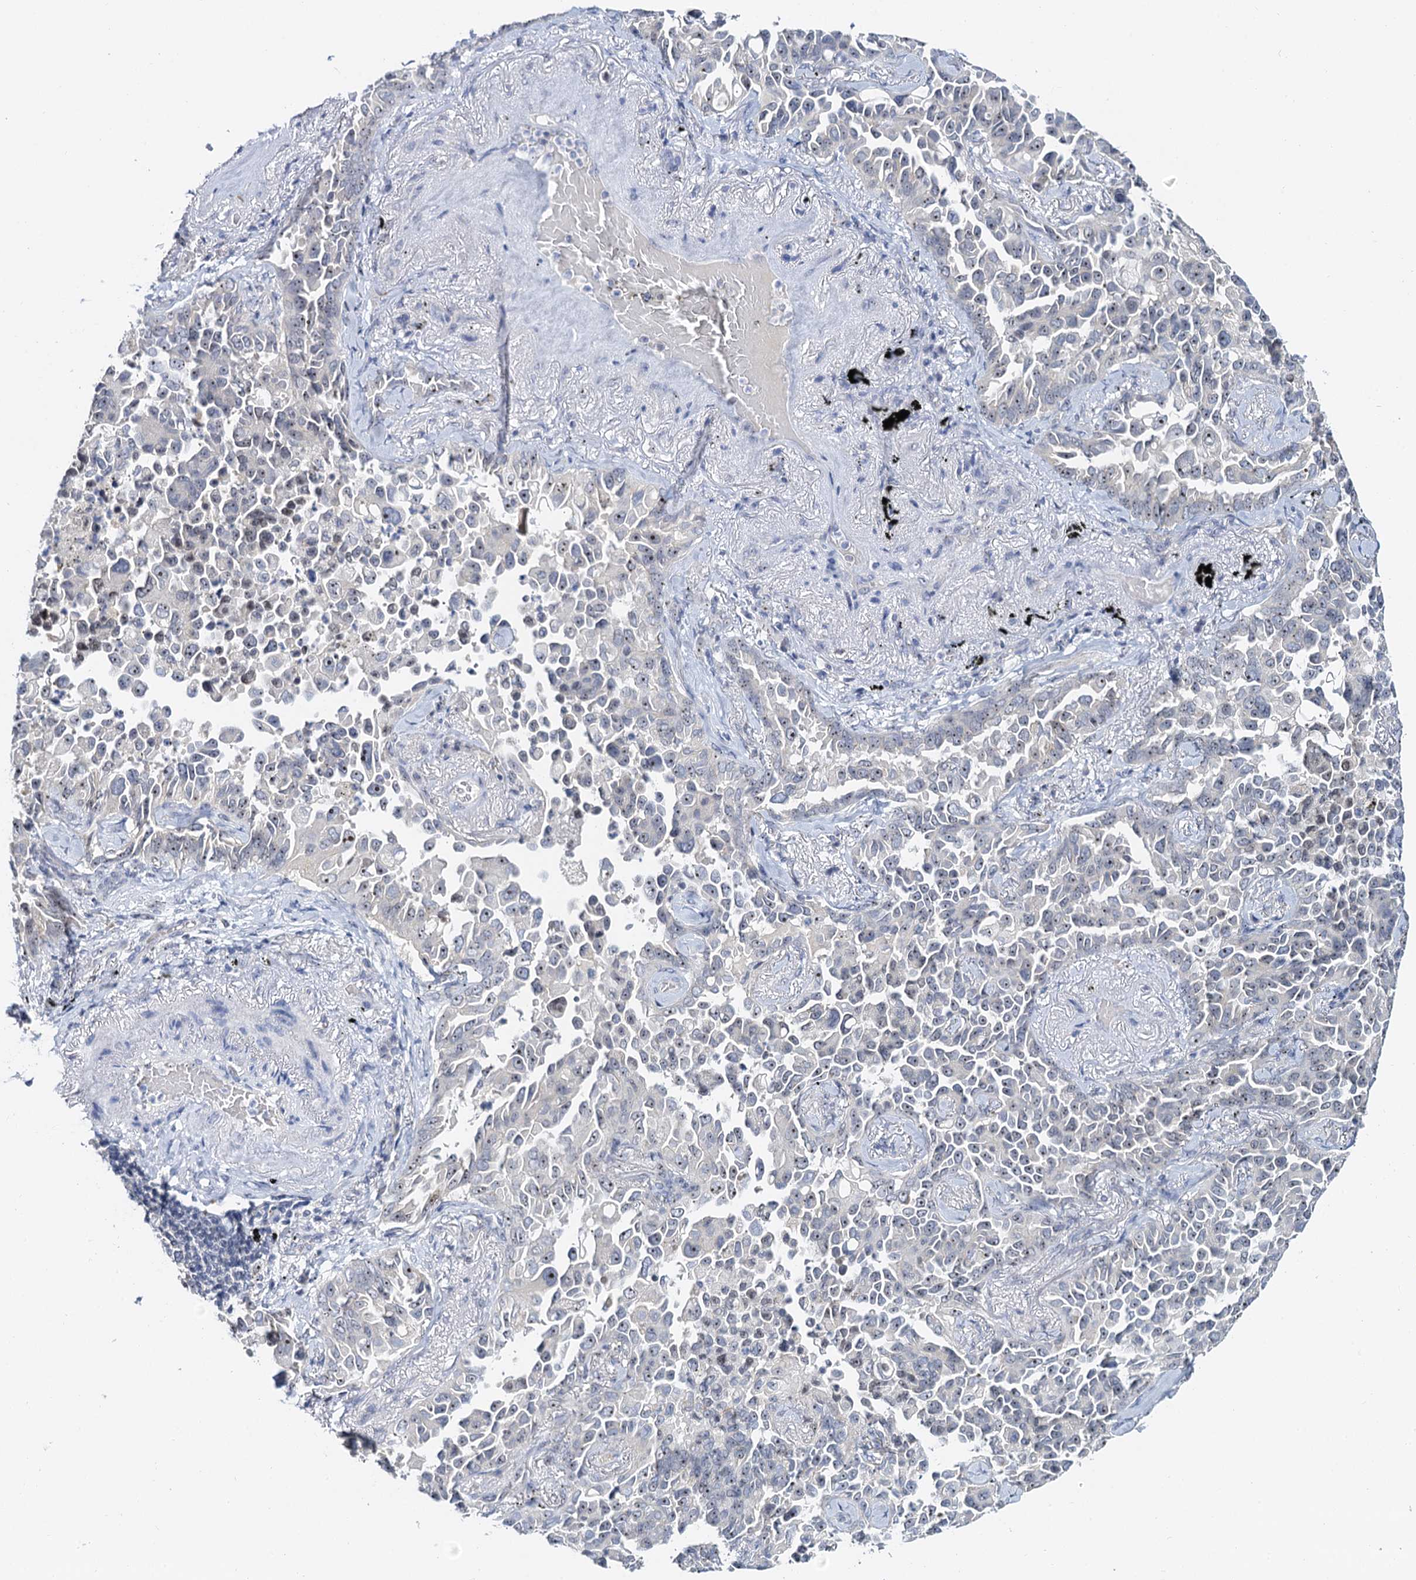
{"staining": {"intensity": "weak", "quantity": "<25%", "location": "nuclear"}, "tissue": "lung cancer", "cell_type": "Tumor cells", "image_type": "cancer", "snomed": [{"axis": "morphology", "description": "Adenocarcinoma, NOS"}, {"axis": "topography", "description": "Lung"}], "caption": "An image of human lung cancer (adenocarcinoma) is negative for staining in tumor cells. (Stains: DAB IHC with hematoxylin counter stain, Microscopy: brightfield microscopy at high magnification).", "gene": "NOP2", "patient": {"sex": "female", "age": 67}}